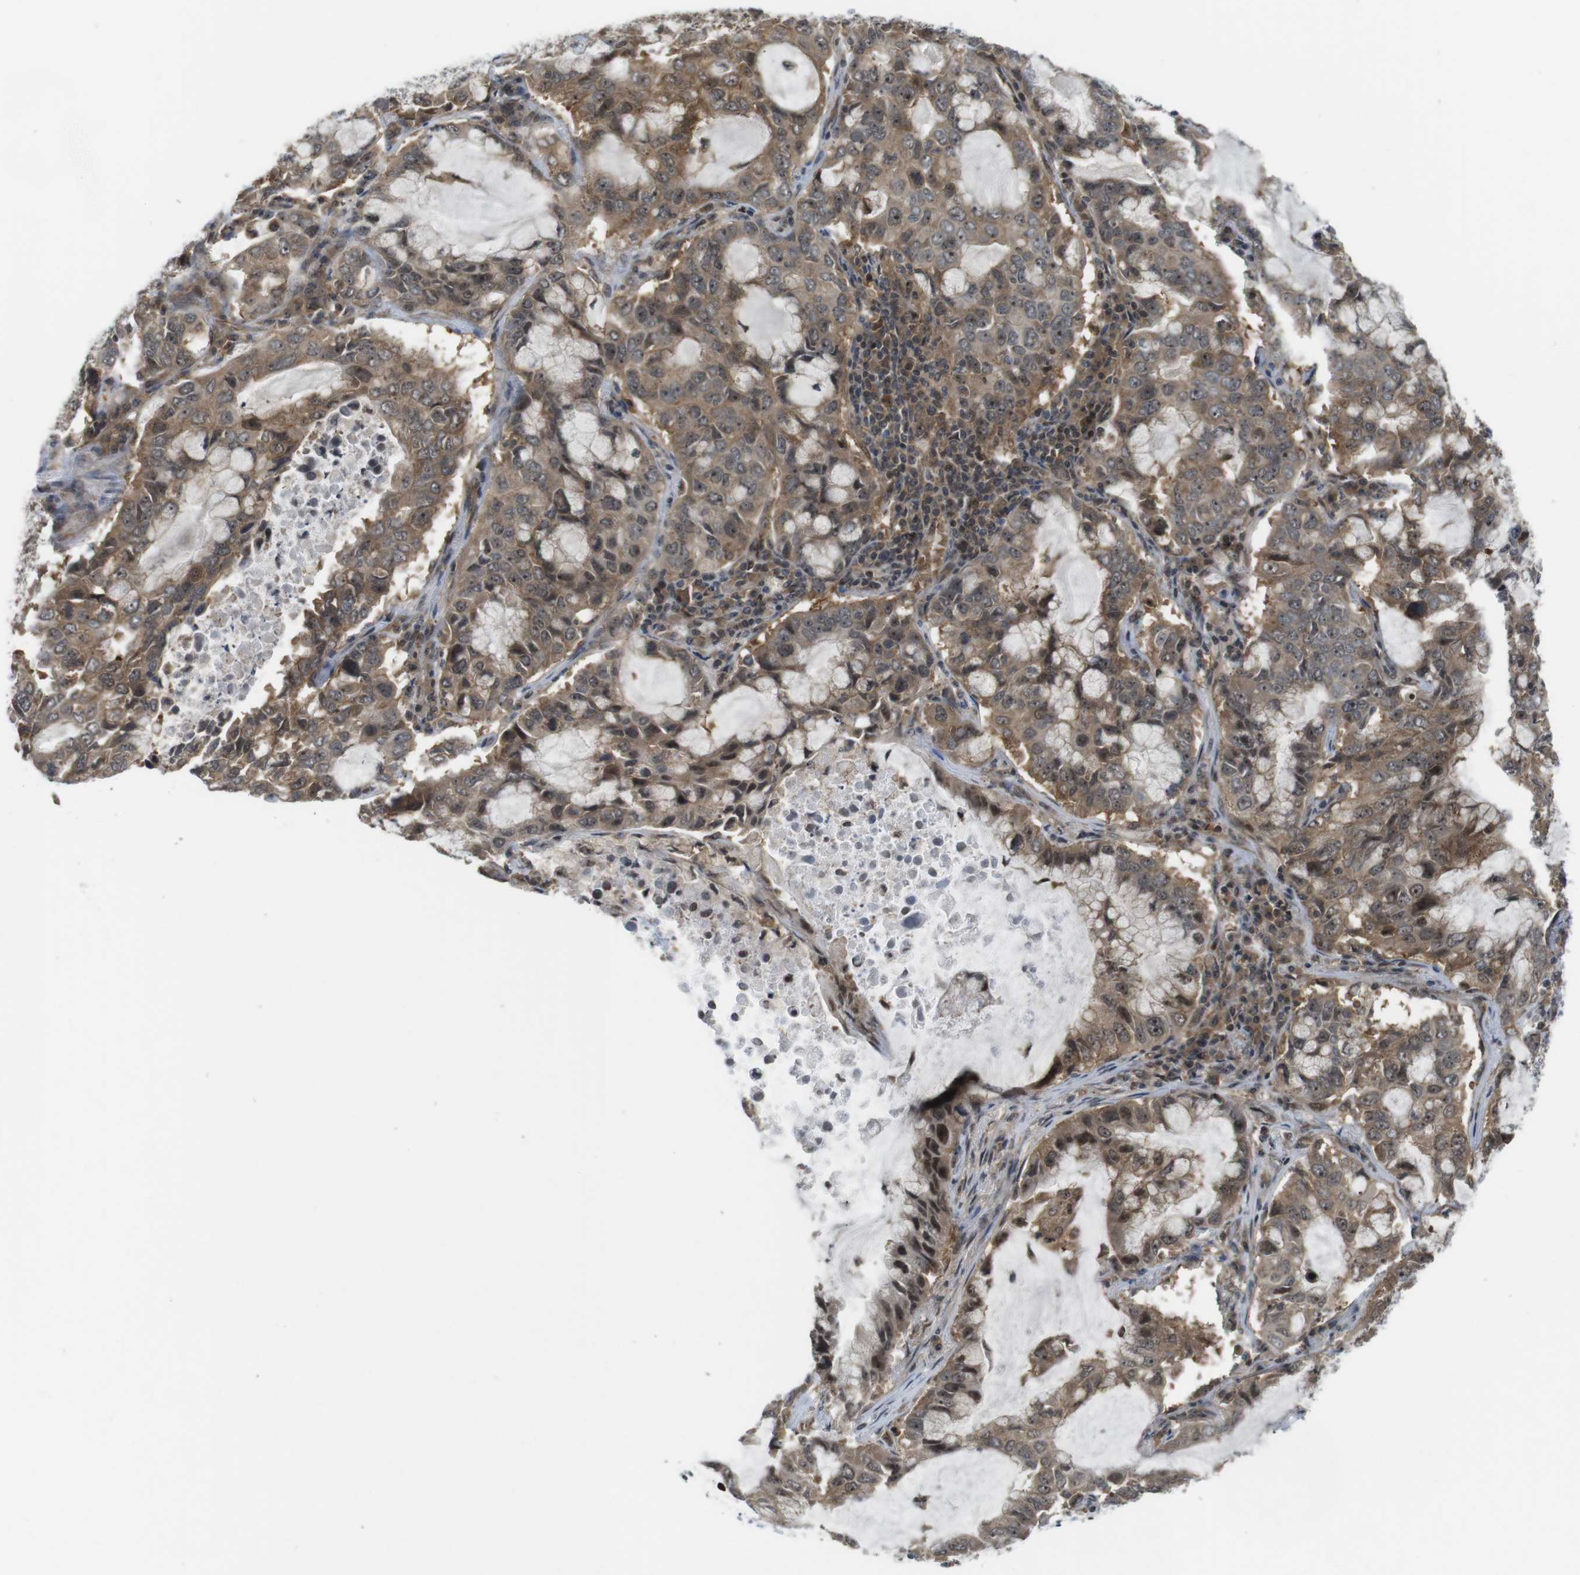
{"staining": {"intensity": "moderate", "quantity": ">75%", "location": "cytoplasmic/membranous,nuclear"}, "tissue": "lung cancer", "cell_type": "Tumor cells", "image_type": "cancer", "snomed": [{"axis": "morphology", "description": "Adenocarcinoma, NOS"}, {"axis": "topography", "description": "Lung"}], "caption": "Immunohistochemistry image of human lung cancer (adenocarcinoma) stained for a protein (brown), which displays medium levels of moderate cytoplasmic/membranous and nuclear staining in about >75% of tumor cells.", "gene": "CC2D1A", "patient": {"sex": "male", "age": 64}}